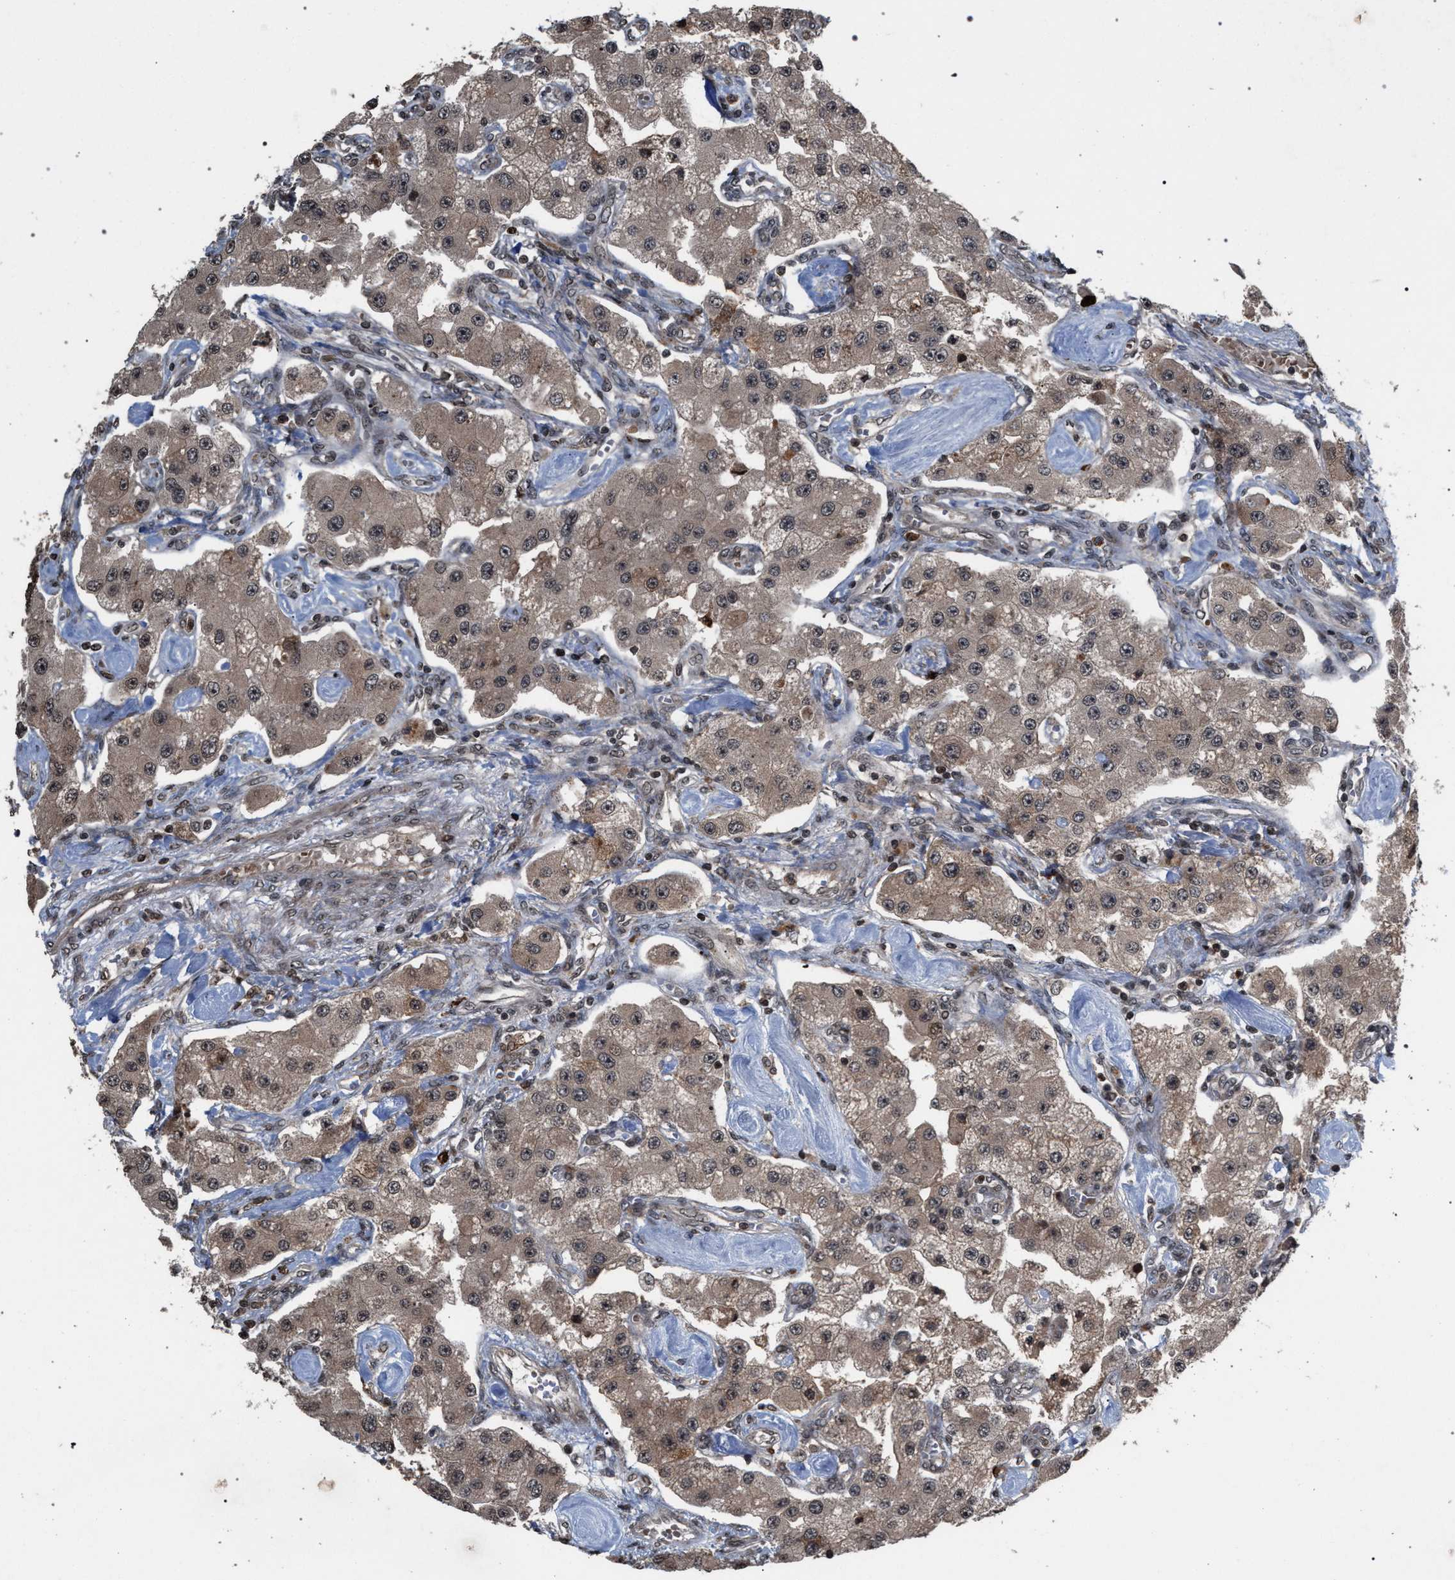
{"staining": {"intensity": "weak", "quantity": ">75%", "location": "cytoplasmic/membranous"}, "tissue": "carcinoid", "cell_type": "Tumor cells", "image_type": "cancer", "snomed": [{"axis": "morphology", "description": "Carcinoid, malignant, NOS"}, {"axis": "topography", "description": "Pancreas"}], "caption": "Human carcinoid (malignant) stained with a brown dye reveals weak cytoplasmic/membranous positive positivity in about >75% of tumor cells.", "gene": "IRAK4", "patient": {"sex": "male", "age": 41}}